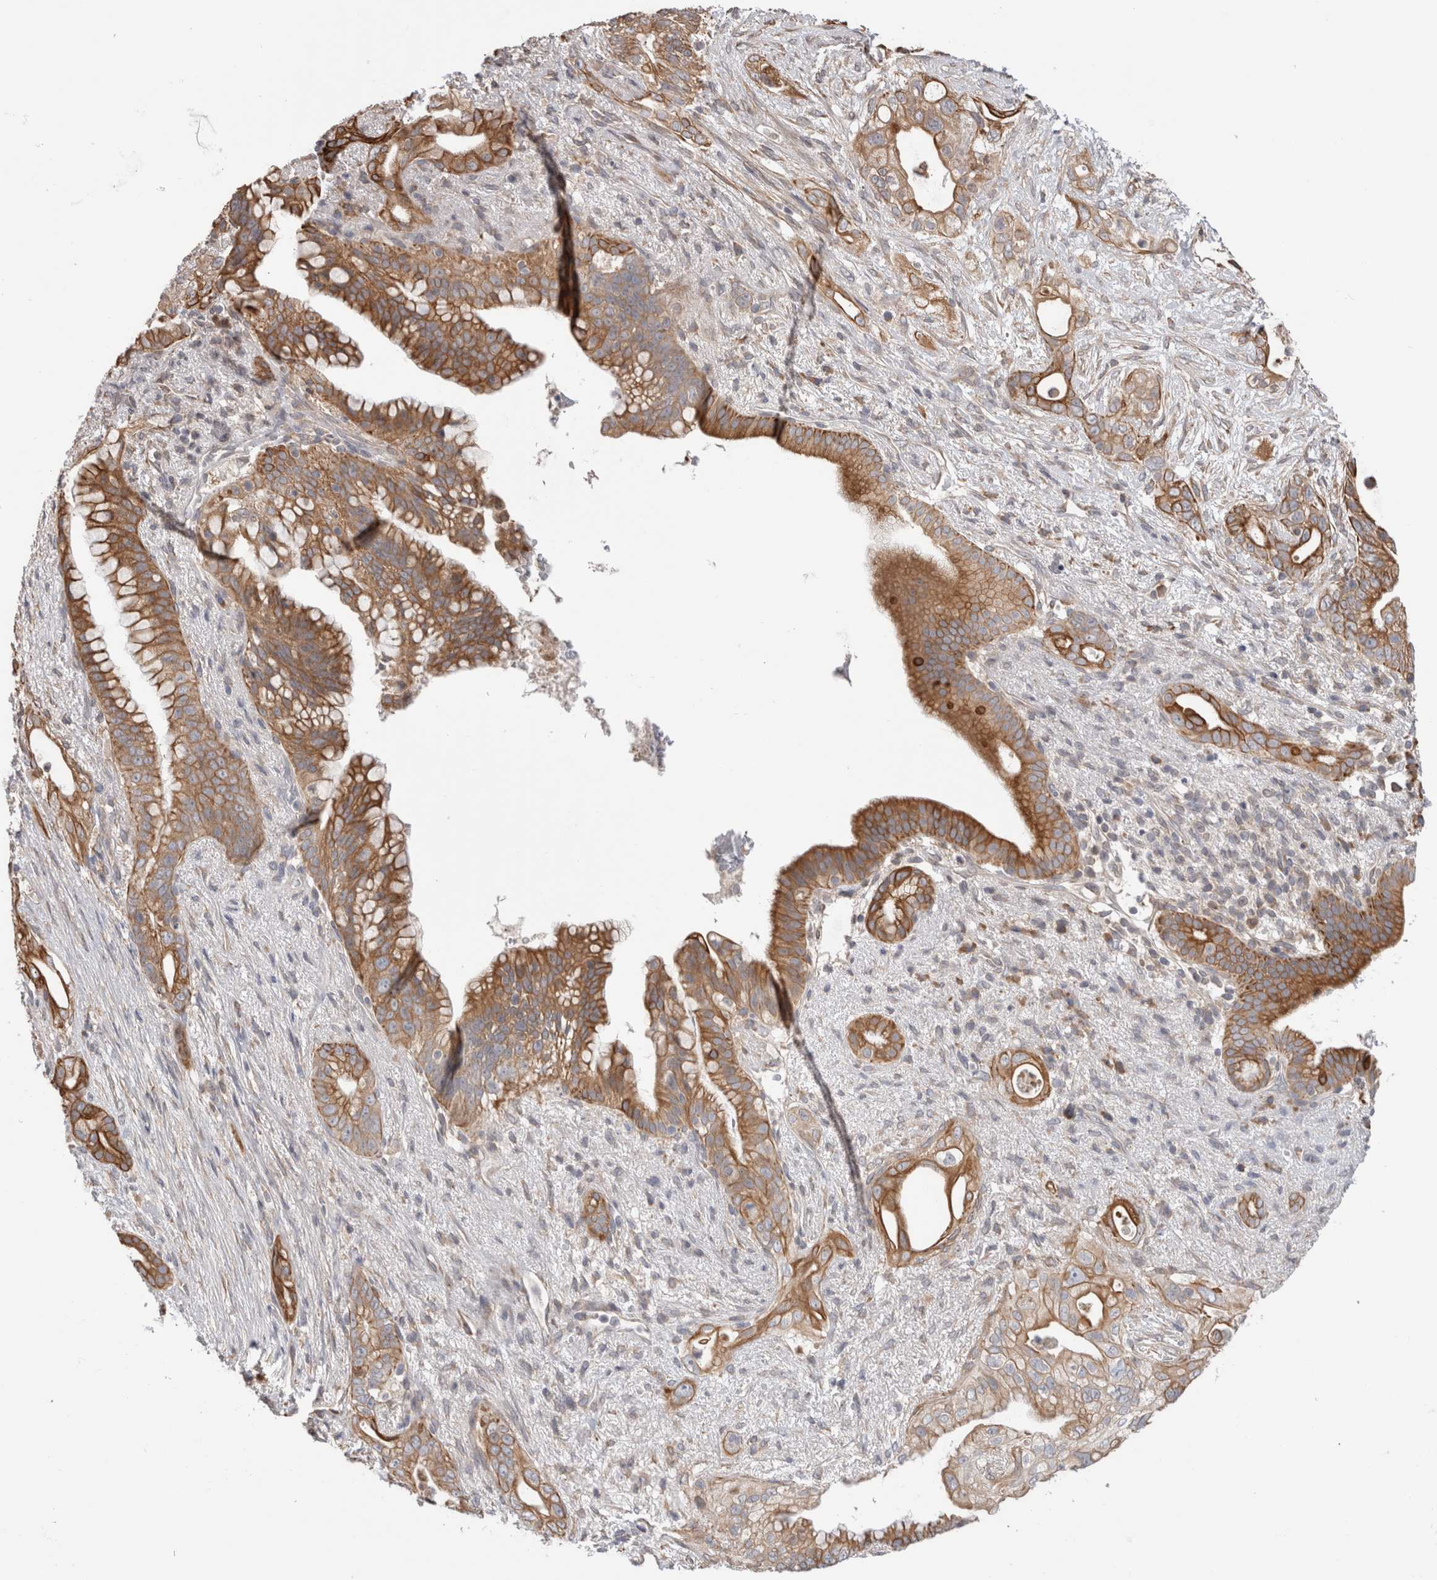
{"staining": {"intensity": "moderate", "quantity": ">75%", "location": "cytoplasmic/membranous"}, "tissue": "pancreatic cancer", "cell_type": "Tumor cells", "image_type": "cancer", "snomed": [{"axis": "morphology", "description": "Adenocarcinoma, NOS"}, {"axis": "topography", "description": "Pancreas"}], "caption": "A brown stain highlights moderate cytoplasmic/membranous positivity of a protein in human pancreatic cancer tumor cells.", "gene": "SMAP2", "patient": {"sex": "male", "age": 53}}